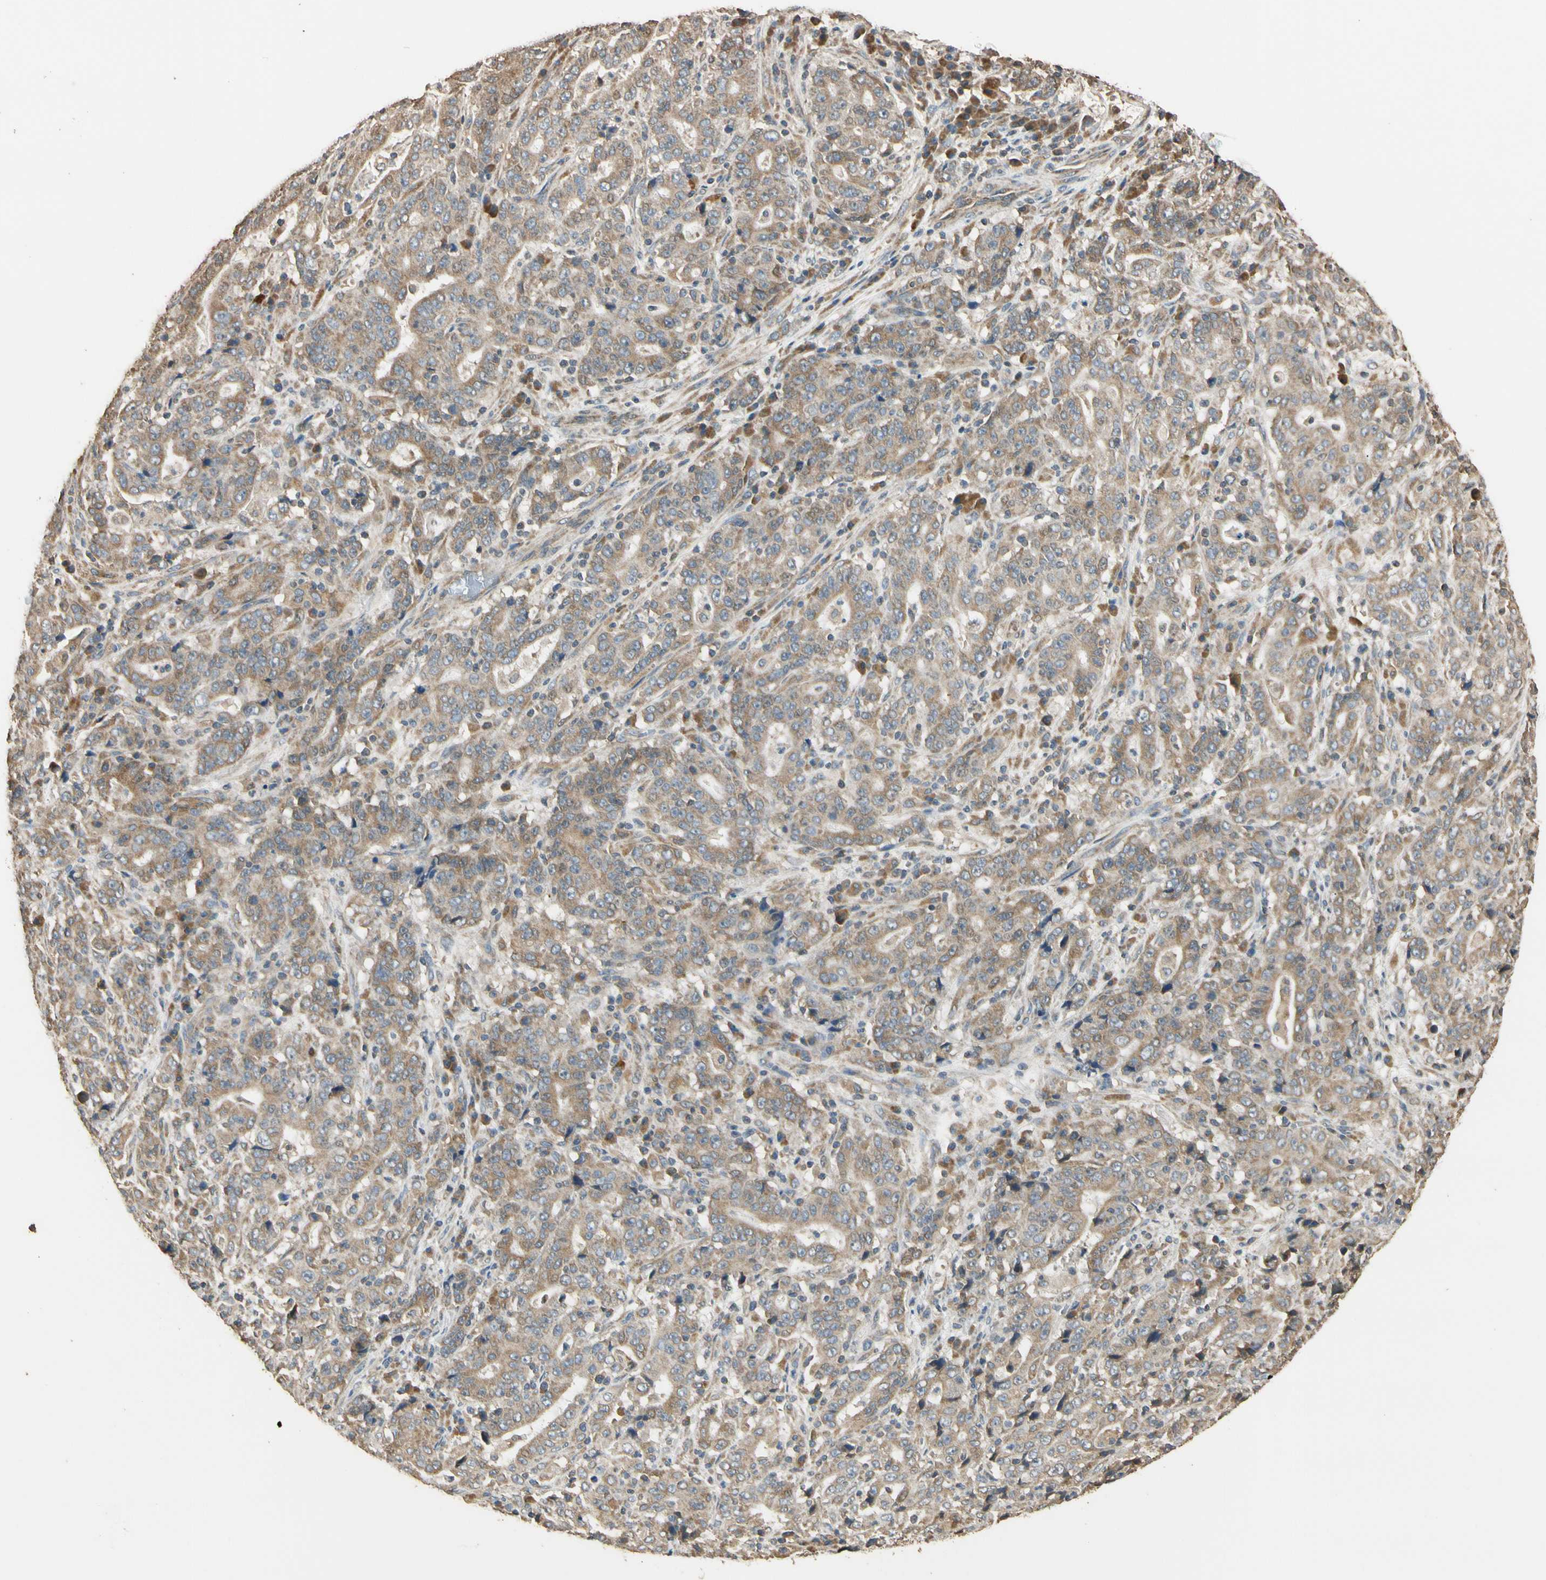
{"staining": {"intensity": "moderate", "quantity": ">75%", "location": "cytoplasmic/membranous"}, "tissue": "stomach cancer", "cell_type": "Tumor cells", "image_type": "cancer", "snomed": [{"axis": "morphology", "description": "Normal tissue, NOS"}, {"axis": "morphology", "description": "Adenocarcinoma, NOS"}, {"axis": "topography", "description": "Stomach, upper"}, {"axis": "topography", "description": "Stomach"}], "caption": "A medium amount of moderate cytoplasmic/membranous staining is appreciated in about >75% of tumor cells in adenocarcinoma (stomach) tissue. Nuclei are stained in blue.", "gene": "STX18", "patient": {"sex": "male", "age": 59}}